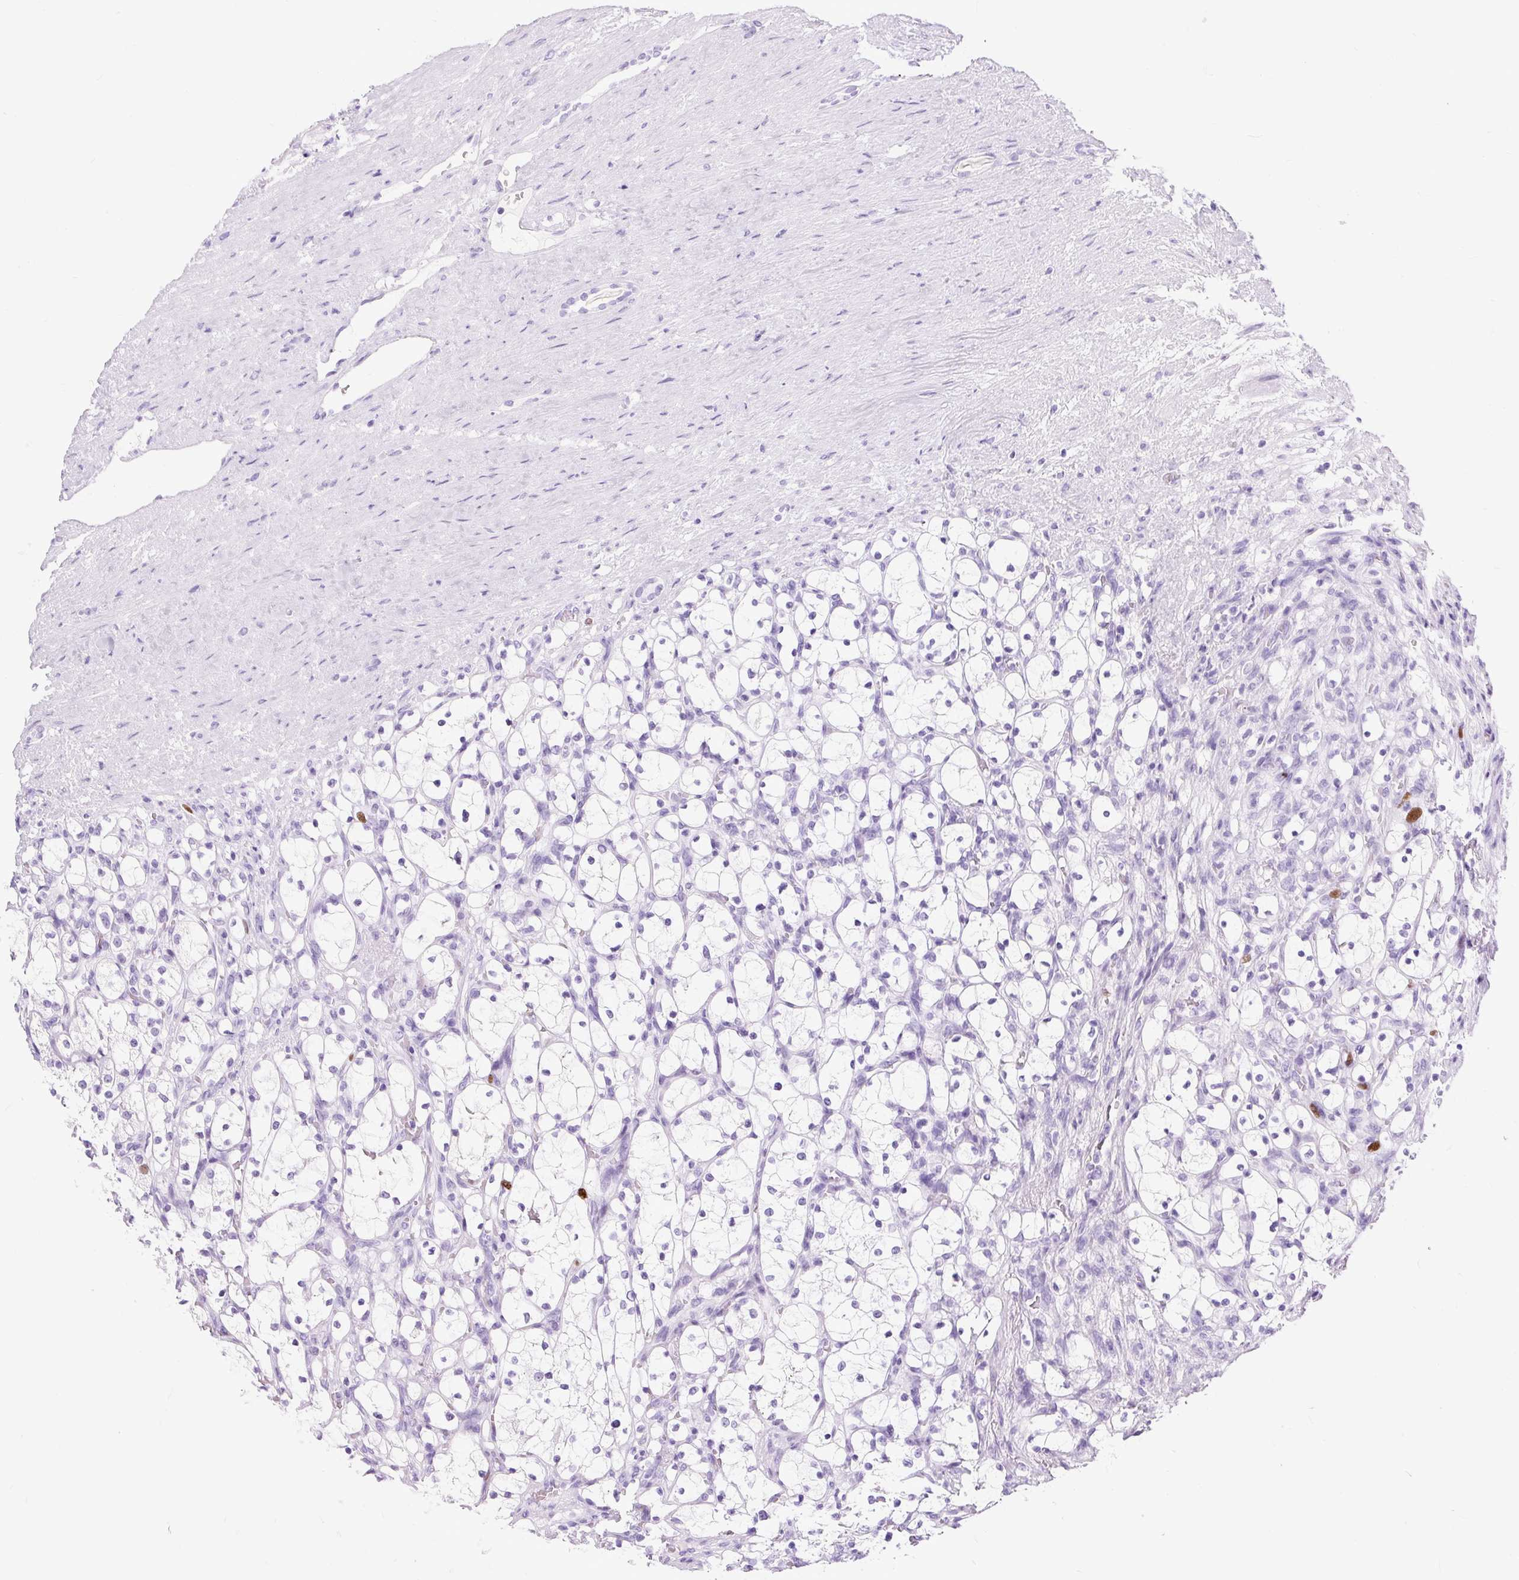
{"staining": {"intensity": "negative", "quantity": "none", "location": "none"}, "tissue": "renal cancer", "cell_type": "Tumor cells", "image_type": "cancer", "snomed": [{"axis": "morphology", "description": "Adenocarcinoma, NOS"}, {"axis": "topography", "description": "Kidney"}], "caption": "There is no significant expression in tumor cells of renal adenocarcinoma.", "gene": "RACGAP1", "patient": {"sex": "female", "age": 69}}